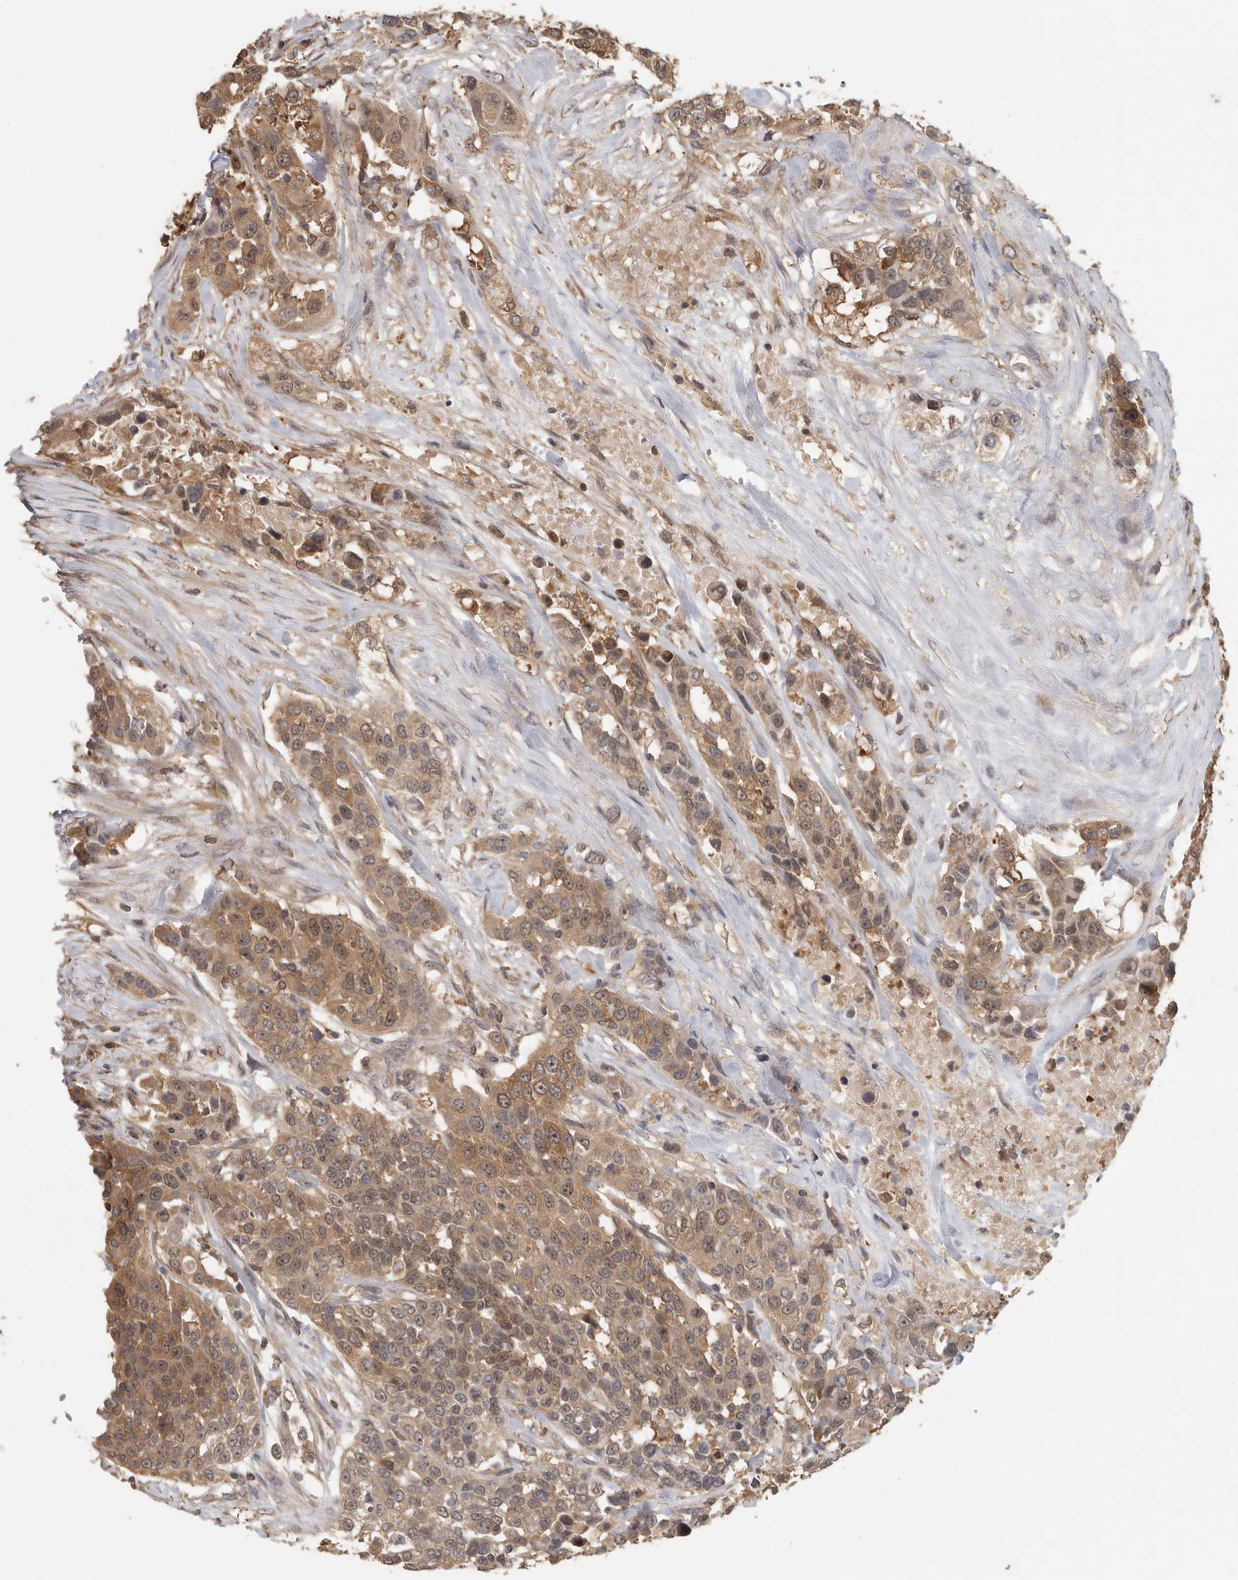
{"staining": {"intensity": "moderate", "quantity": ">75%", "location": "cytoplasmic/membranous,nuclear"}, "tissue": "urothelial cancer", "cell_type": "Tumor cells", "image_type": "cancer", "snomed": [{"axis": "morphology", "description": "Urothelial carcinoma, High grade"}, {"axis": "topography", "description": "Urinary bladder"}], "caption": "Immunohistochemical staining of human urothelial cancer shows medium levels of moderate cytoplasmic/membranous and nuclear protein staining in about >75% of tumor cells.", "gene": "CCT8", "patient": {"sex": "female", "age": 80}}